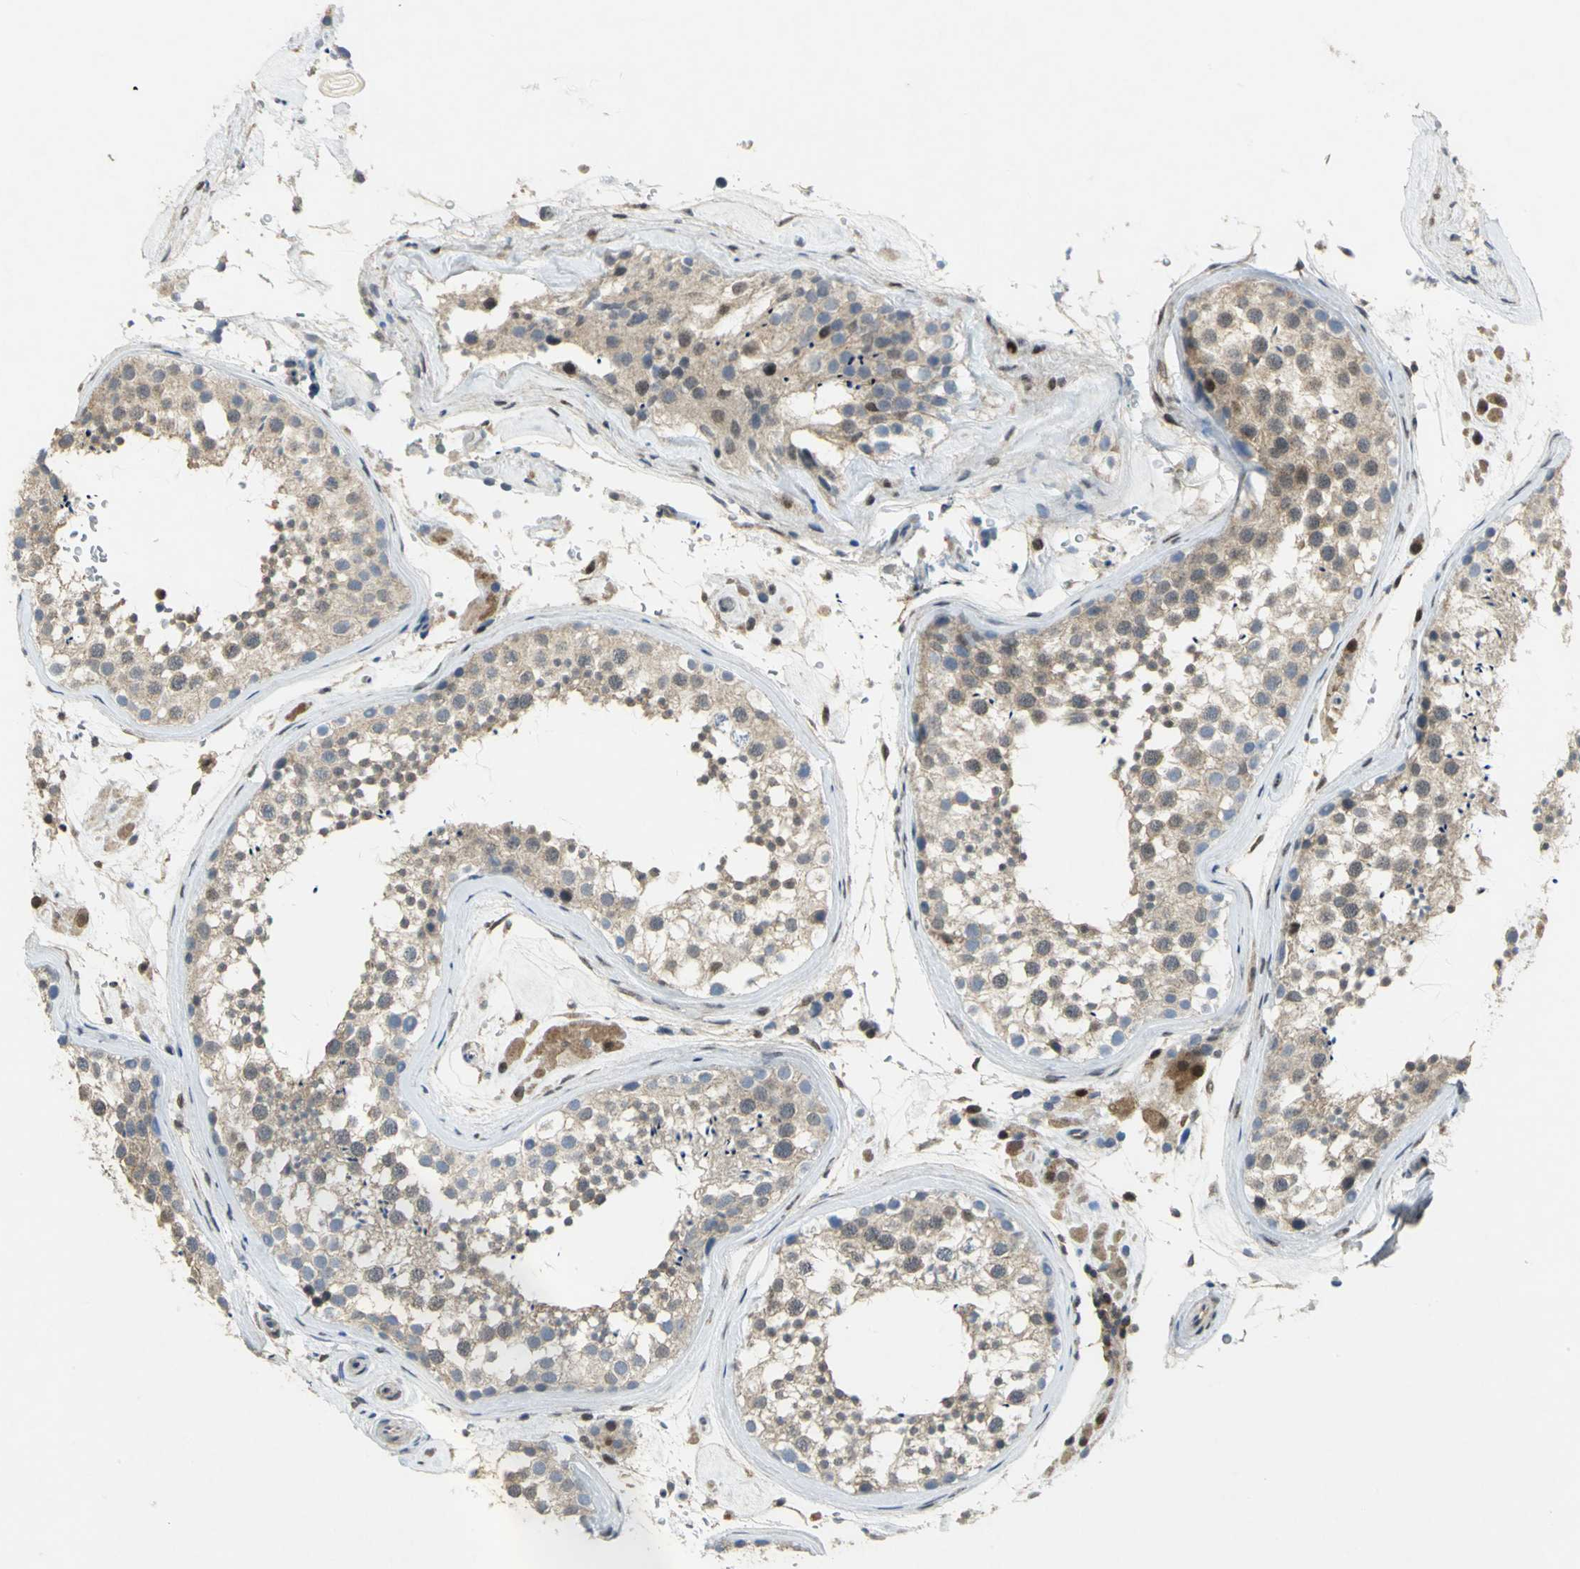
{"staining": {"intensity": "weak", "quantity": ">75%", "location": "cytoplasmic/membranous,nuclear"}, "tissue": "testis", "cell_type": "Cells in seminiferous ducts", "image_type": "normal", "snomed": [{"axis": "morphology", "description": "Normal tissue, NOS"}, {"axis": "topography", "description": "Testis"}], "caption": "Immunohistochemical staining of unremarkable testis shows >75% levels of weak cytoplasmic/membranous,nuclear protein expression in about >75% of cells in seminiferous ducts. (brown staining indicates protein expression, while blue staining denotes nuclei).", "gene": "PPIA", "patient": {"sex": "male", "age": 46}}